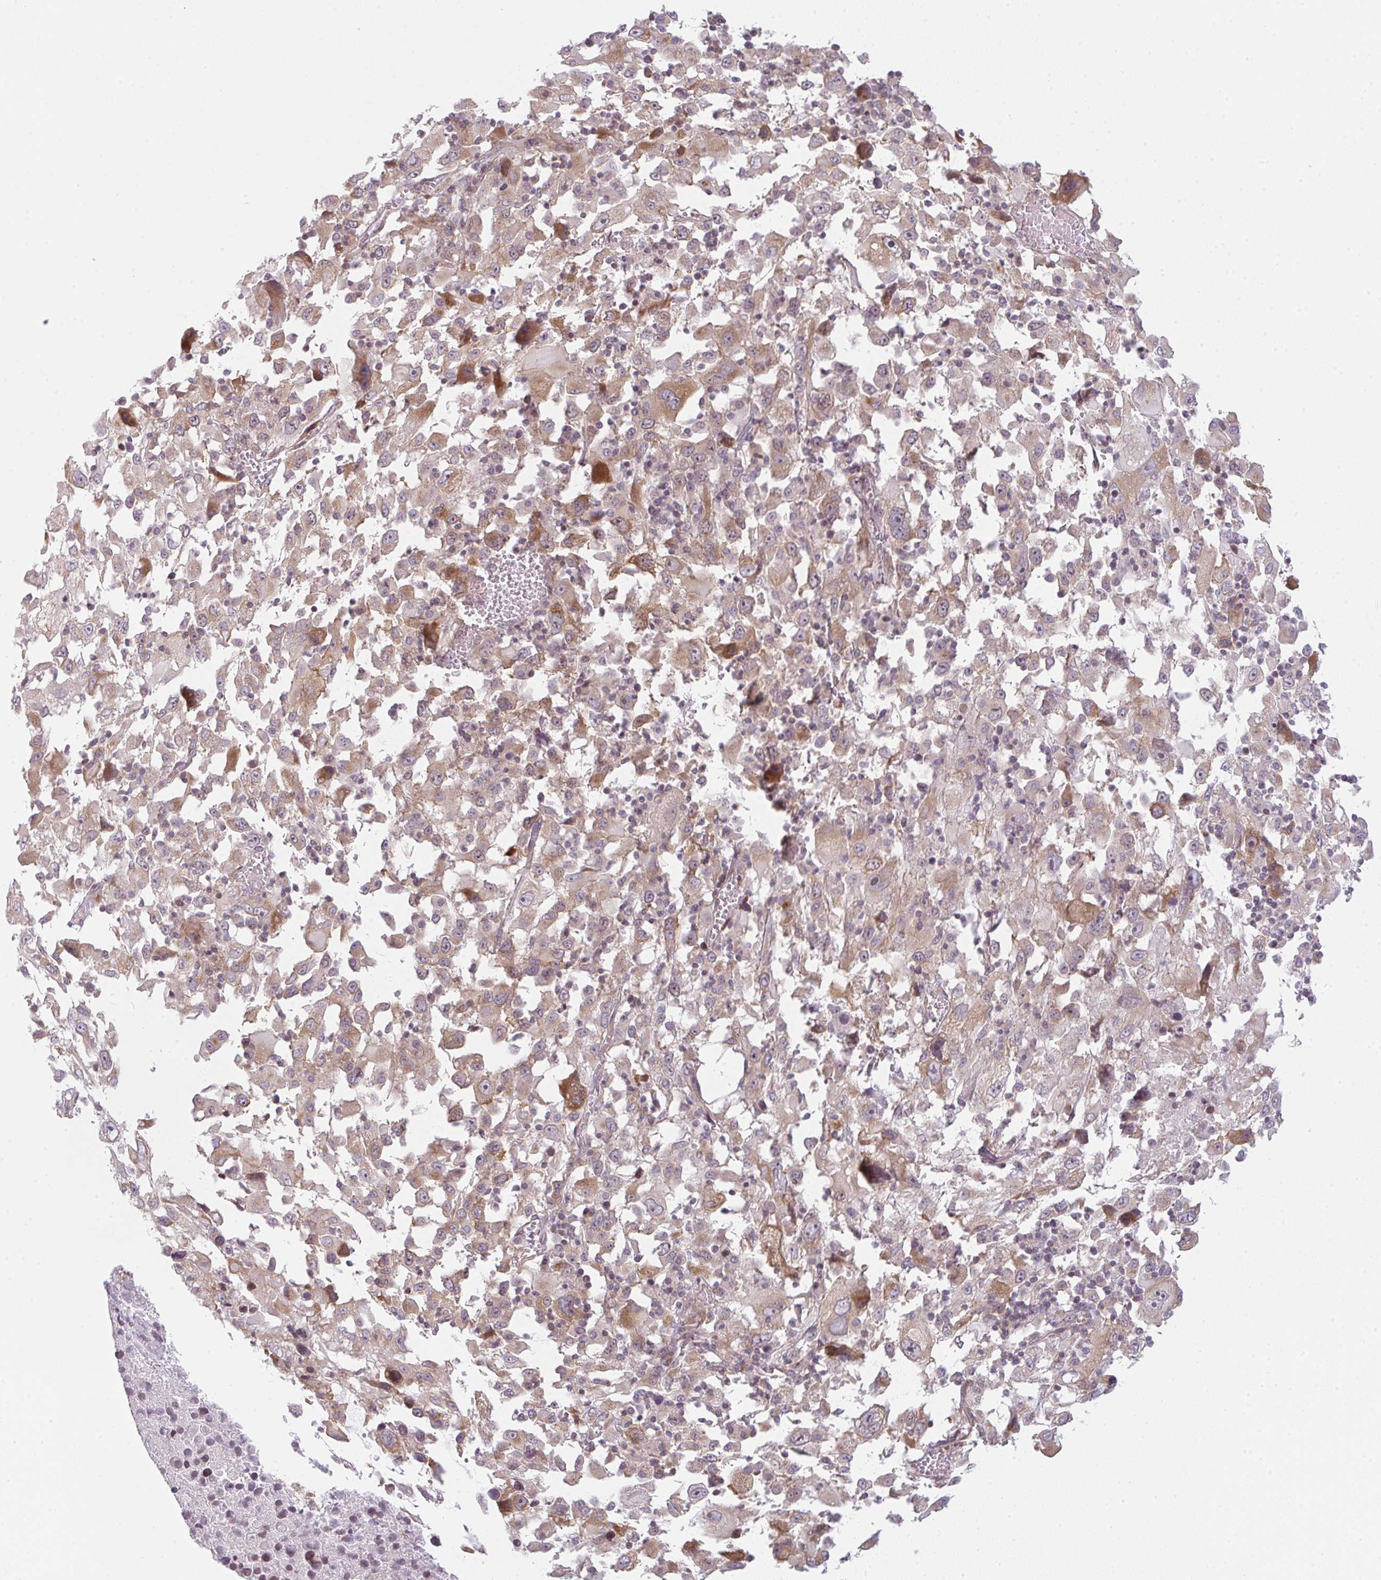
{"staining": {"intensity": "weak", "quantity": ">75%", "location": "cytoplasmic/membranous"}, "tissue": "melanoma", "cell_type": "Tumor cells", "image_type": "cancer", "snomed": [{"axis": "morphology", "description": "Malignant melanoma, Metastatic site"}, {"axis": "topography", "description": "Soft tissue"}], "caption": "Human melanoma stained with a protein marker shows weak staining in tumor cells.", "gene": "TMEM237", "patient": {"sex": "male", "age": 50}}